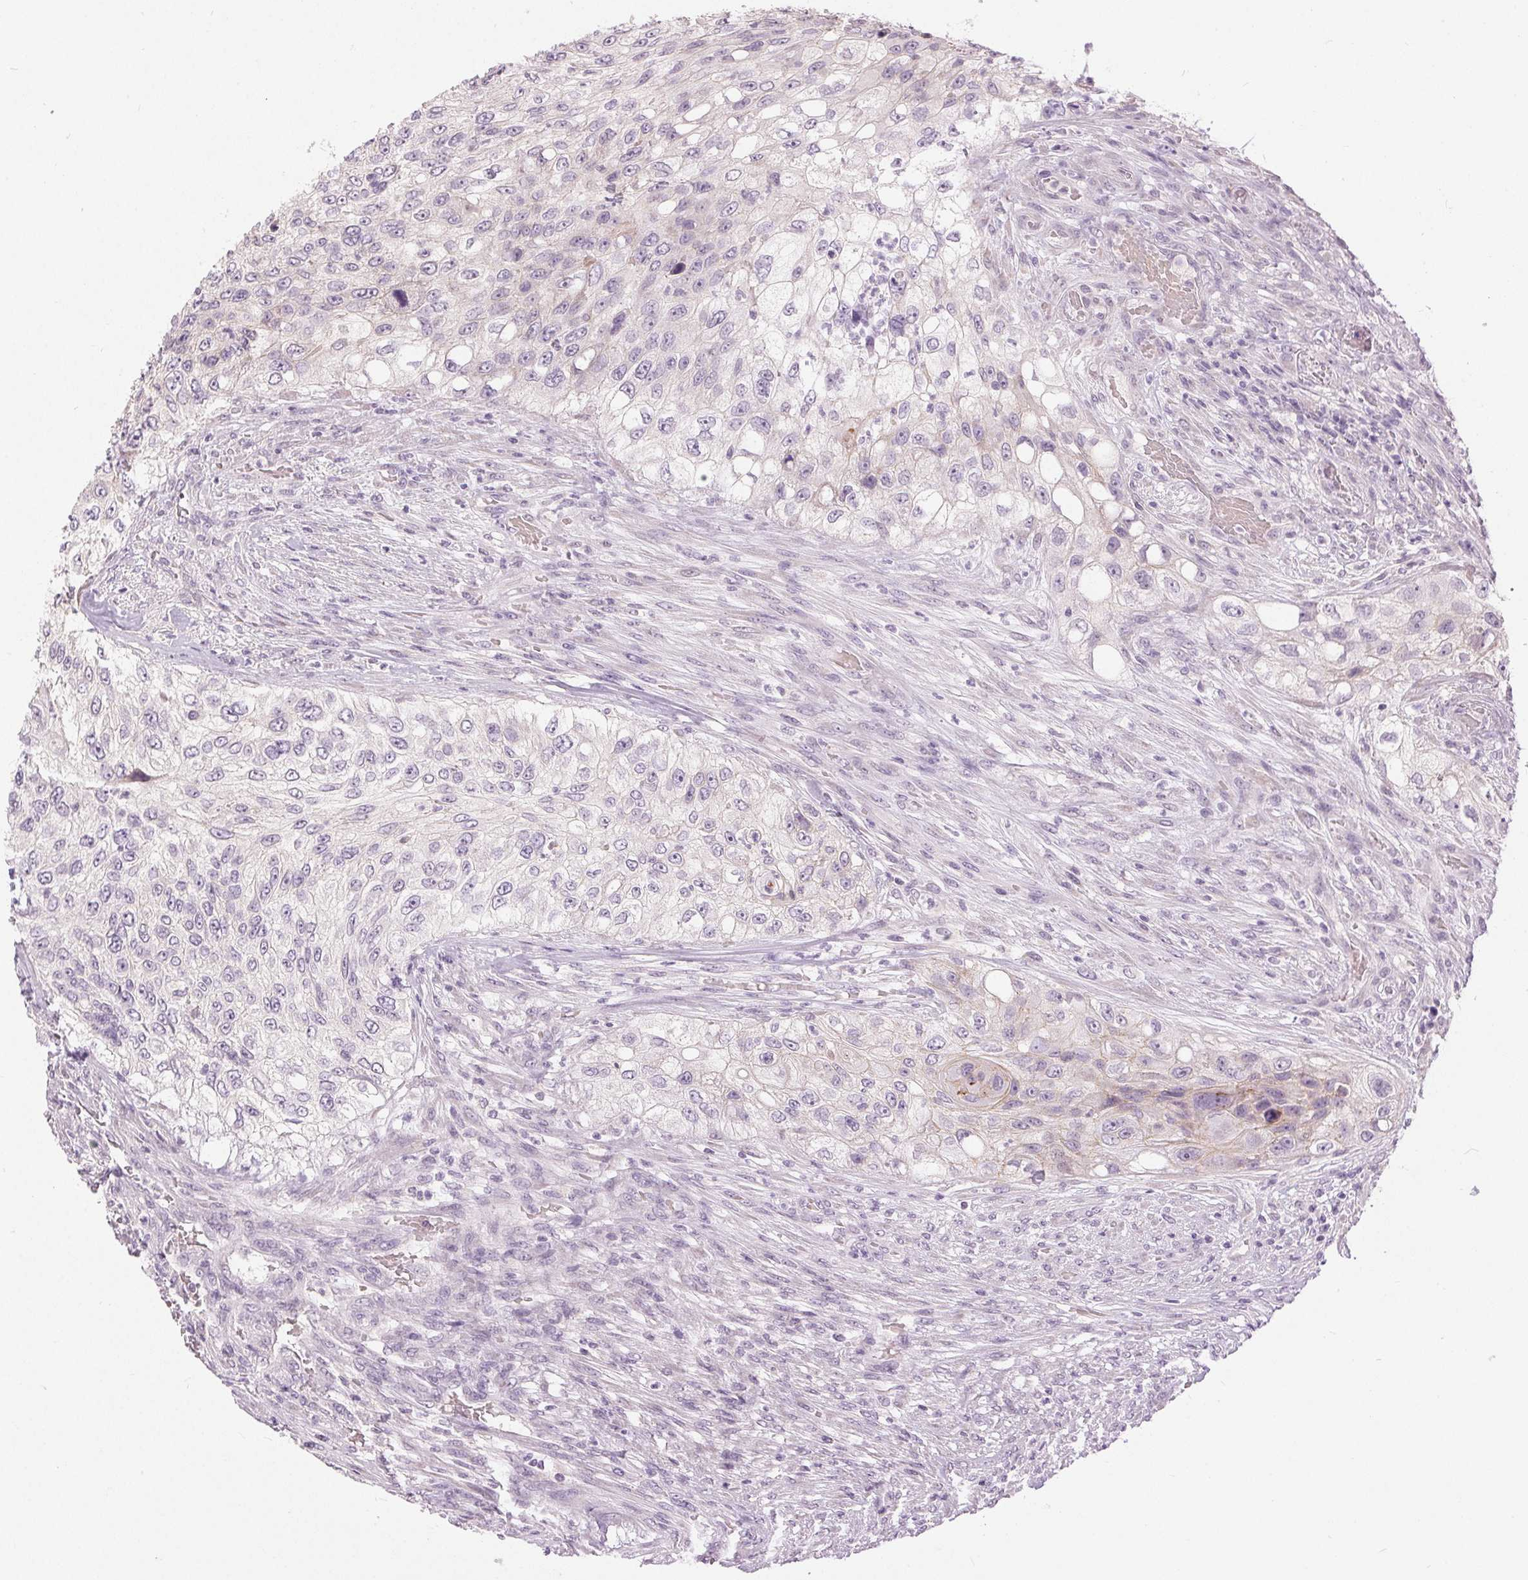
{"staining": {"intensity": "negative", "quantity": "none", "location": "none"}, "tissue": "urothelial cancer", "cell_type": "Tumor cells", "image_type": "cancer", "snomed": [{"axis": "morphology", "description": "Urothelial carcinoma, High grade"}, {"axis": "topography", "description": "Urinary bladder"}], "caption": "Tumor cells show no significant protein positivity in urothelial carcinoma (high-grade).", "gene": "DSG3", "patient": {"sex": "female", "age": 60}}